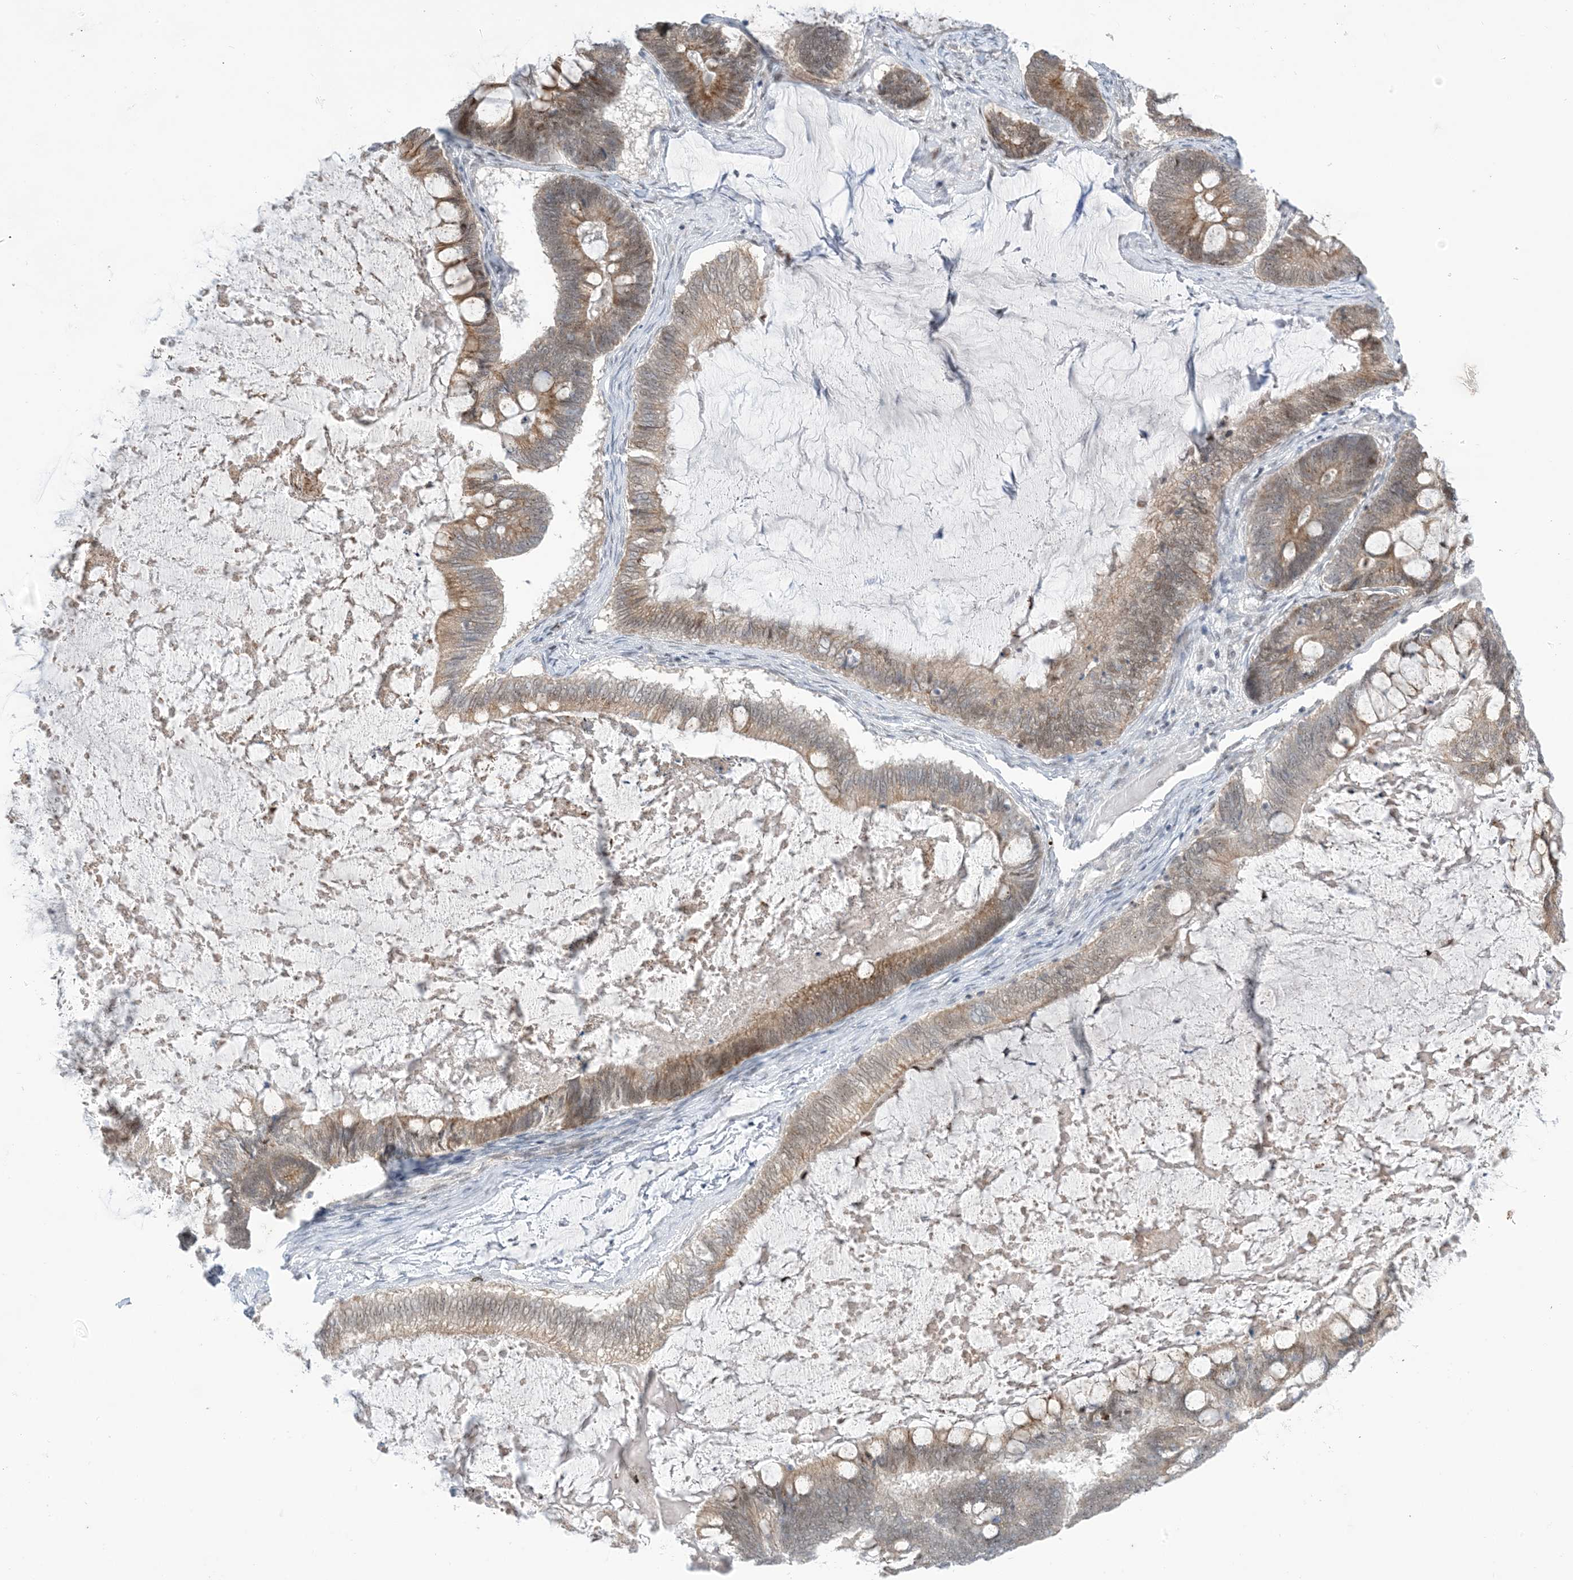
{"staining": {"intensity": "moderate", "quantity": ">75%", "location": "cytoplasmic/membranous"}, "tissue": "ovarian cancer", "cell_type": "Tumor cells", "image_type": "cancer", "snomed": [{"axis": "morphology", "description": "Cystadenocarcinoma, mucinous, NOS"}, {"axis": "topography", "description": "Ovary"}], "caption": "A histopathology image of mucinous cystadenocarcinoma (ovarian) stained for a protein shows moderate cytoplasmic/membranous brown staining in tumor cells. The staining is performed using DAB (3,3'-diaminobenzidine) brown chromogen to label protein expression. The nuclei are counter-stained blue using hematoxylin.", "gene": "TFPT", "patient": {"sex": "female", "age": 61}}